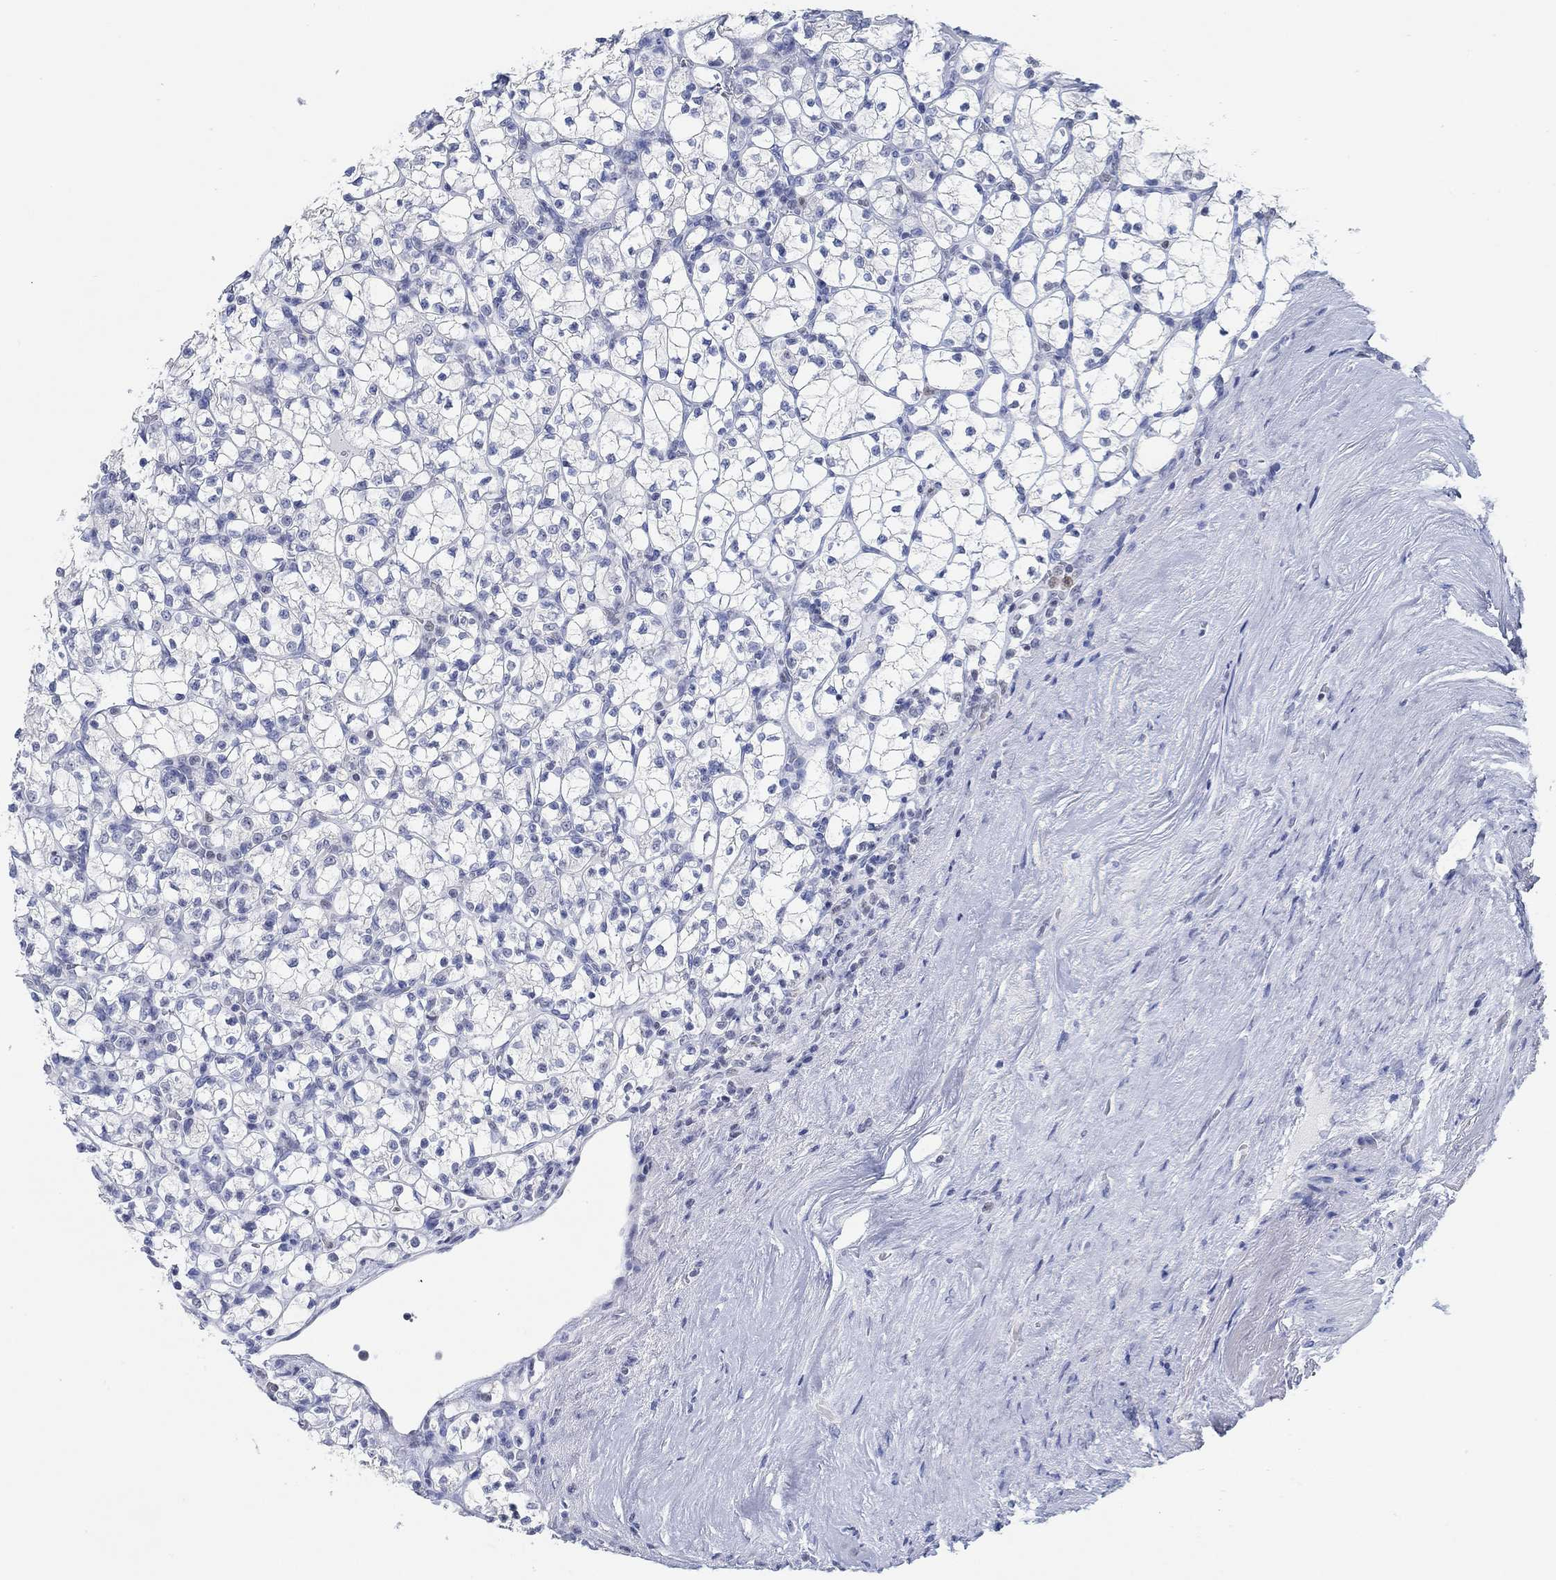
{"staining": {"intensity": "negative", "quantity": "none", "location": "none"}, "tissue": "renal cancer", "cell_type": "Tumor cells", "image_type": "cancer", "snomed": [{"axis": "morphology", "description": "Adenocarcinoma, NOS"}, {"axis": "topography", "description": "Kidney"}], "caption": "A high-resolution micrograph shows immunohistochemistry (IHC) staining of renal cancer, which exhibits no significant positivity in tumor cells.", "gene": "PPP1R17", "patient": {"sex": "female", "age": 89}}